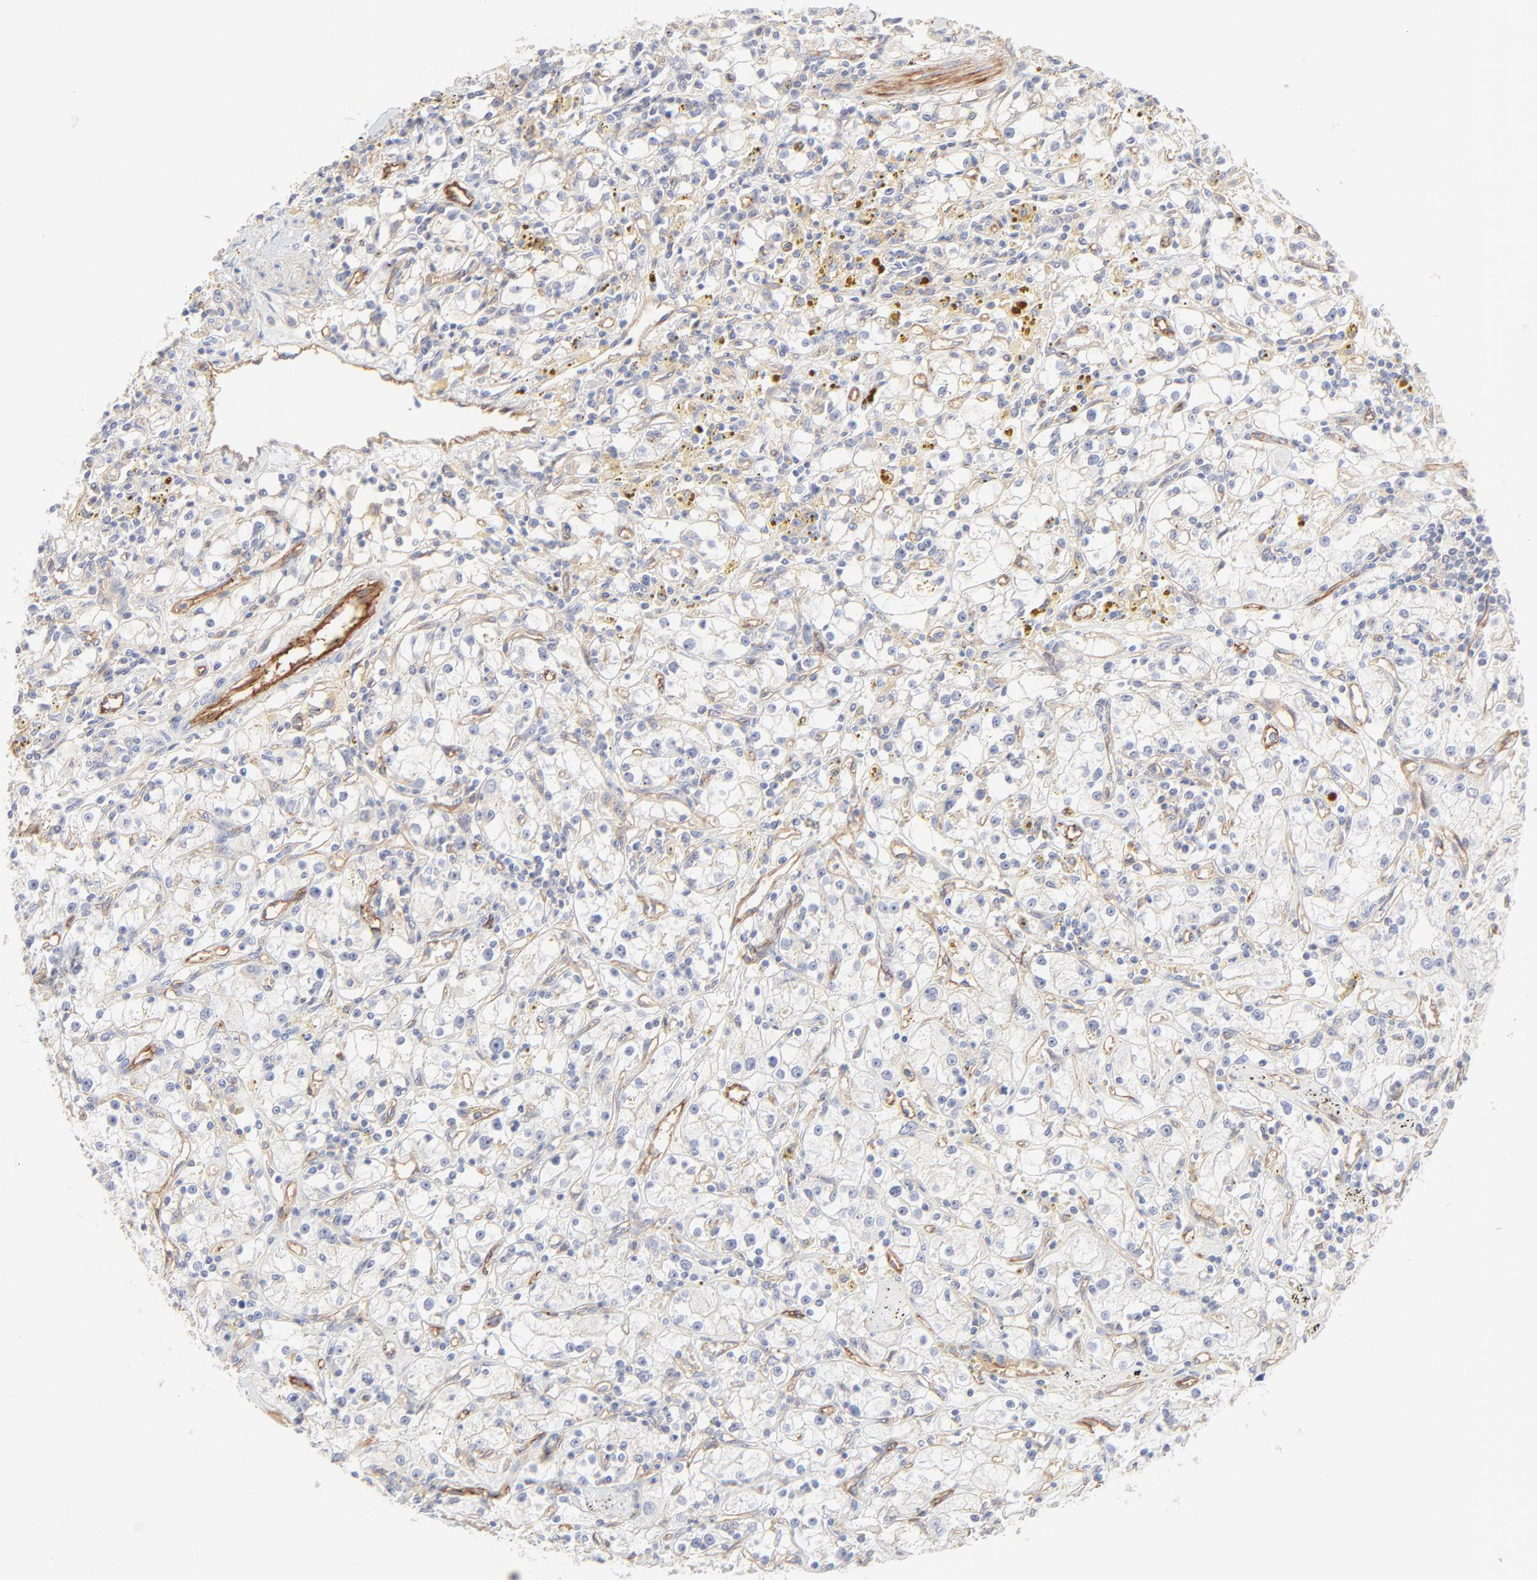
{"staining": {"intensity": "negative", "quantity": "none", "location": "none"}, "tissue": "renal cancer", "cell_type": "Tumor cells", "image_type": "cancer", "snomed": [{"axis": "morphology", "description": "Adenocarcinoma, NOS"}, {"axis": "topography", "description": "Kidney"}], "caption": "The micrograph exhibits no staining of tumor cells in renal cancer (adenocarcinoma). (DAB immunohistochemistry visualized using brightfield microscopy, high magnification).", "gene": "ITGA5", "patient": {"sex": "male", "age": 56}}